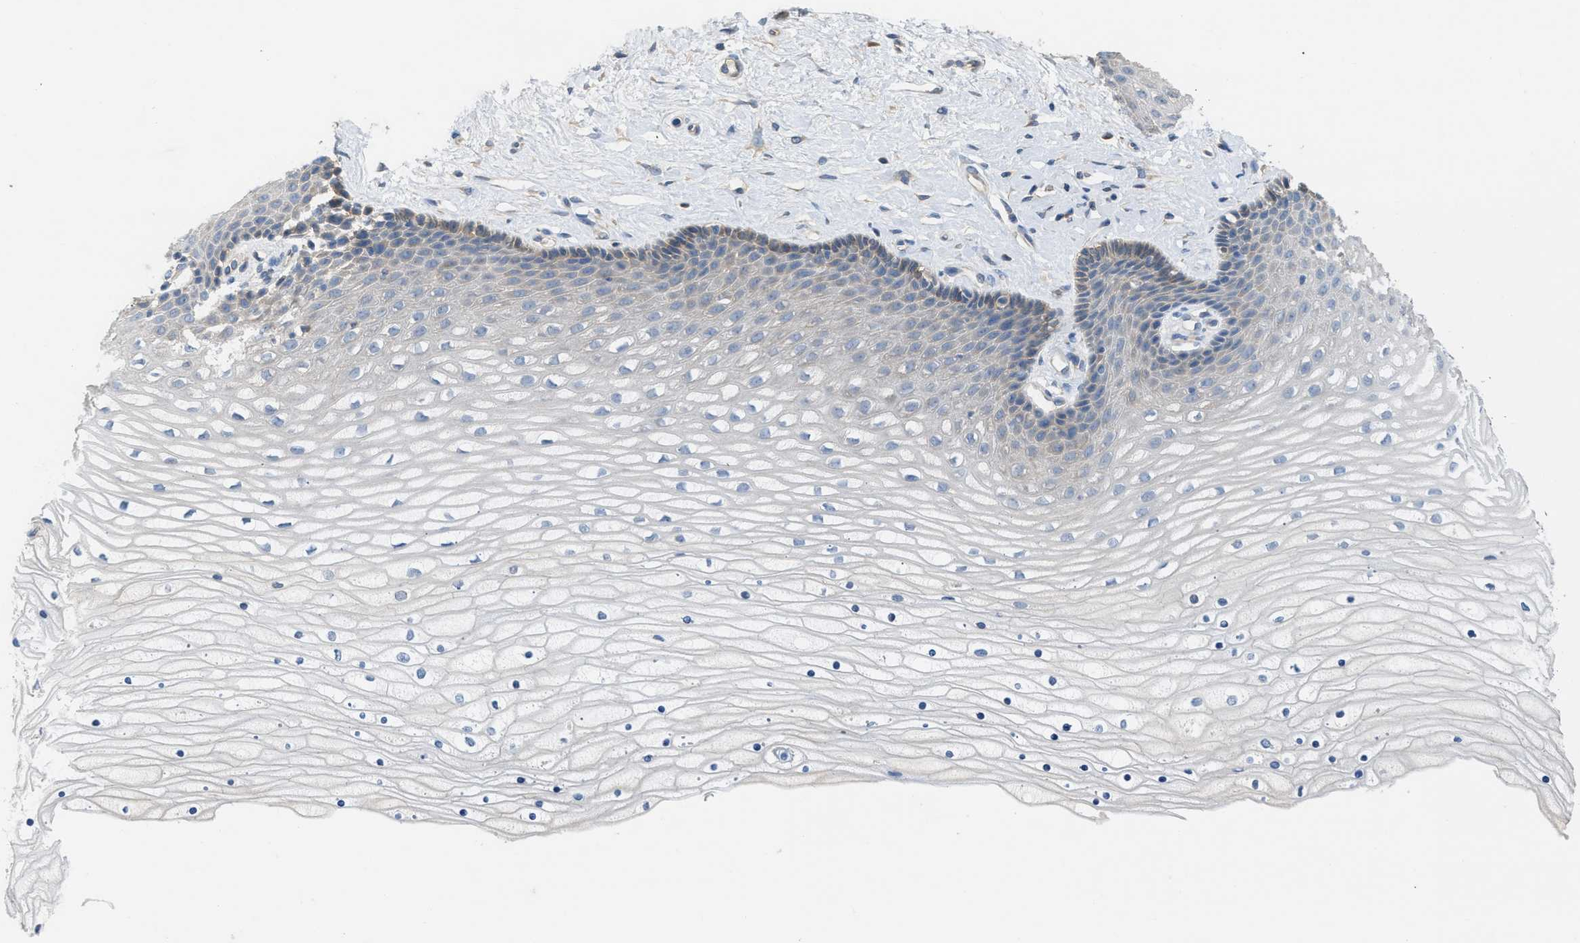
{"staining": {"intensity": "weak", "quantity": ">75%", "location": "cytoplasmic/membranous"}, "tissue": "cervix", "cell_type": "Glandular cells", "image_type": "normal", "snomed": [{"axis": "morphology", "description": "Normal tissue, NOS"}, {"axis": "topography", "description": "Cervix"}], "caption": "Approximately >75% of glandular cells in benign cervix display weak cytoplasmic/membranous protein staining as visualized by brown immunohistochemical staining.", "gene": "UBA5", "patient": {"sex": "female", "age": 39}}